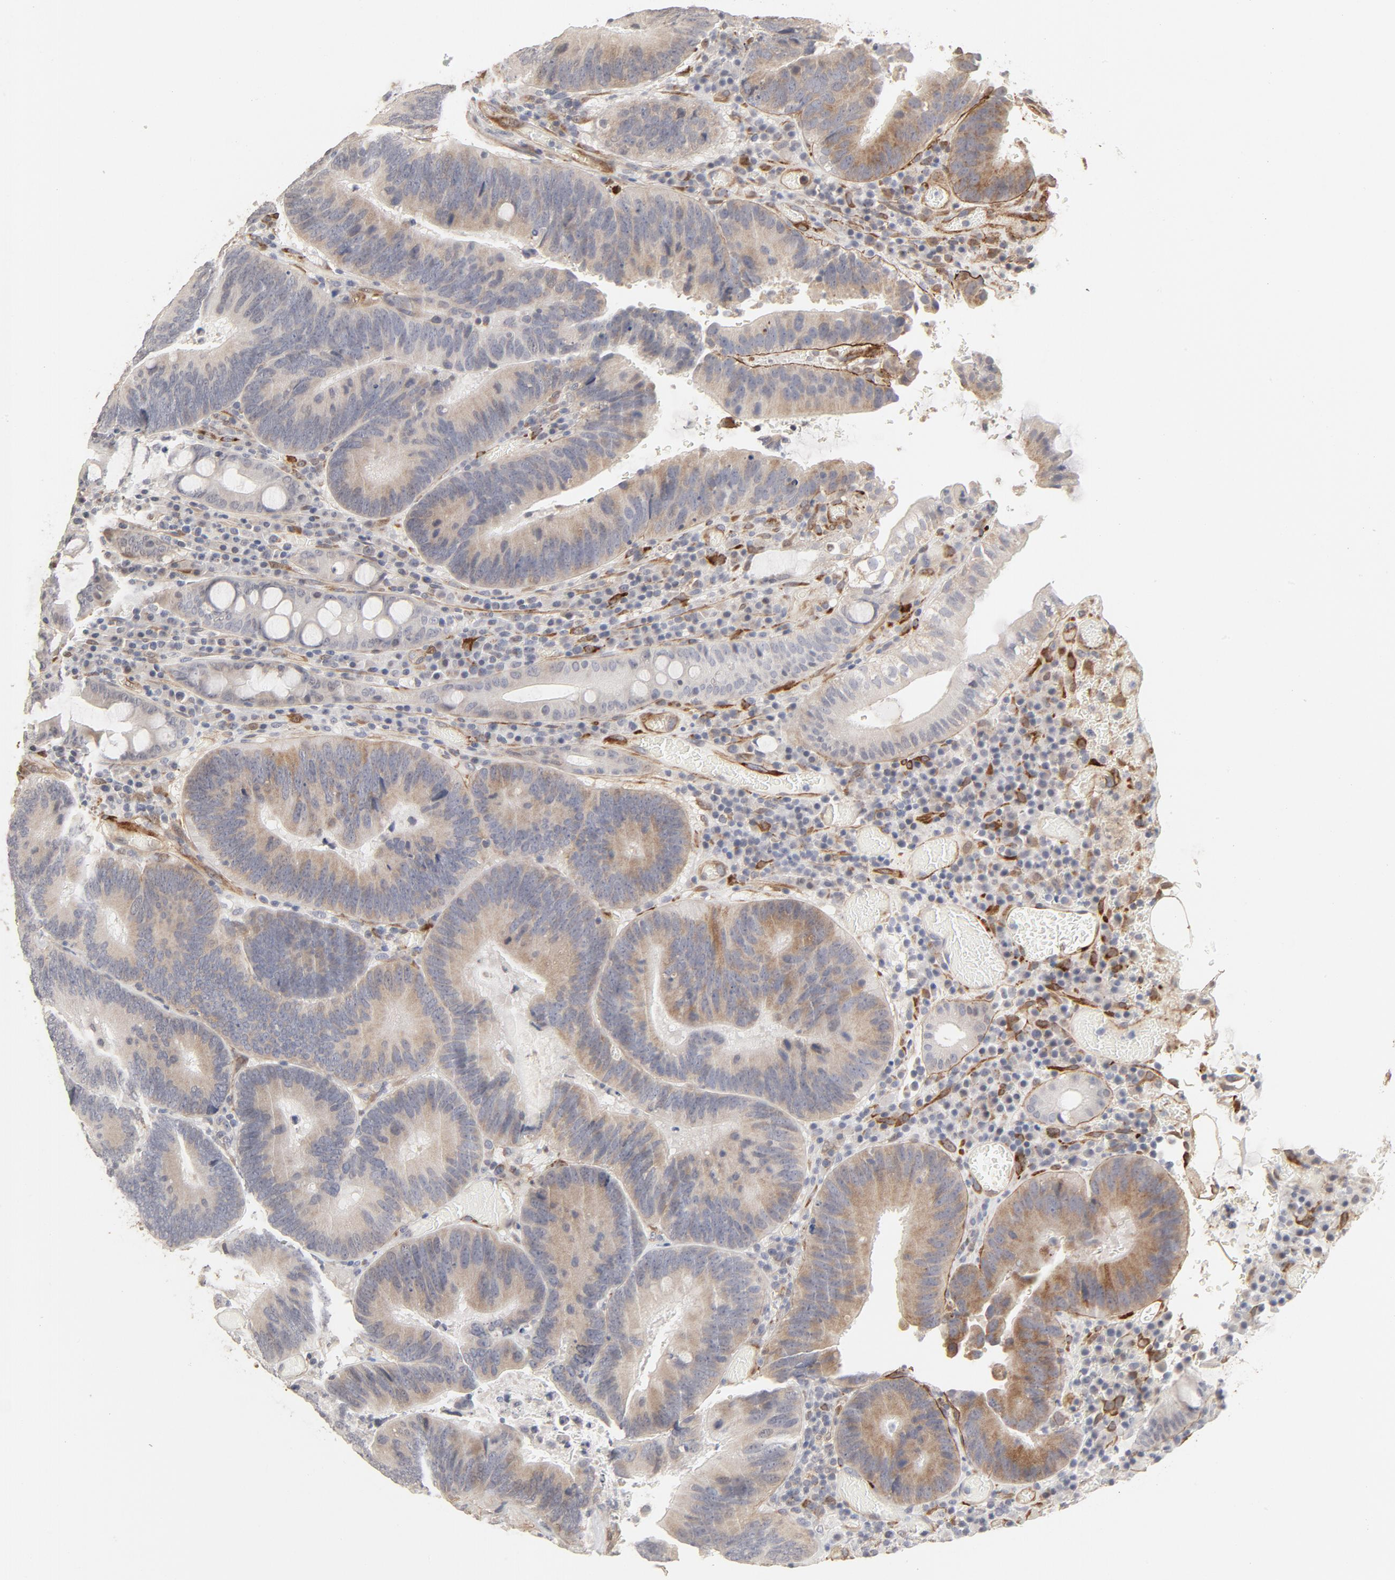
{"staining": {"intensity": "negative", "quantity": "none", "location": "none"}, "tissue": "colorectal cancer", "cell_type": "Tumor cells", "image_type": "cancer", "snomed": [{"axis": "morphology", "description": "Normal tissue, NOS"}, {"axis": "morphology", "description": "Adenocarcinoma, NOS"}, {"axis": "topography", "description": "Colon"}], "caption": "Colorectal cancer was stained to show a protein in brown. There is no significant positivity in tumor cells.", "gene": "MAGED4", "patient": {"sex": "female", "age": 78}}